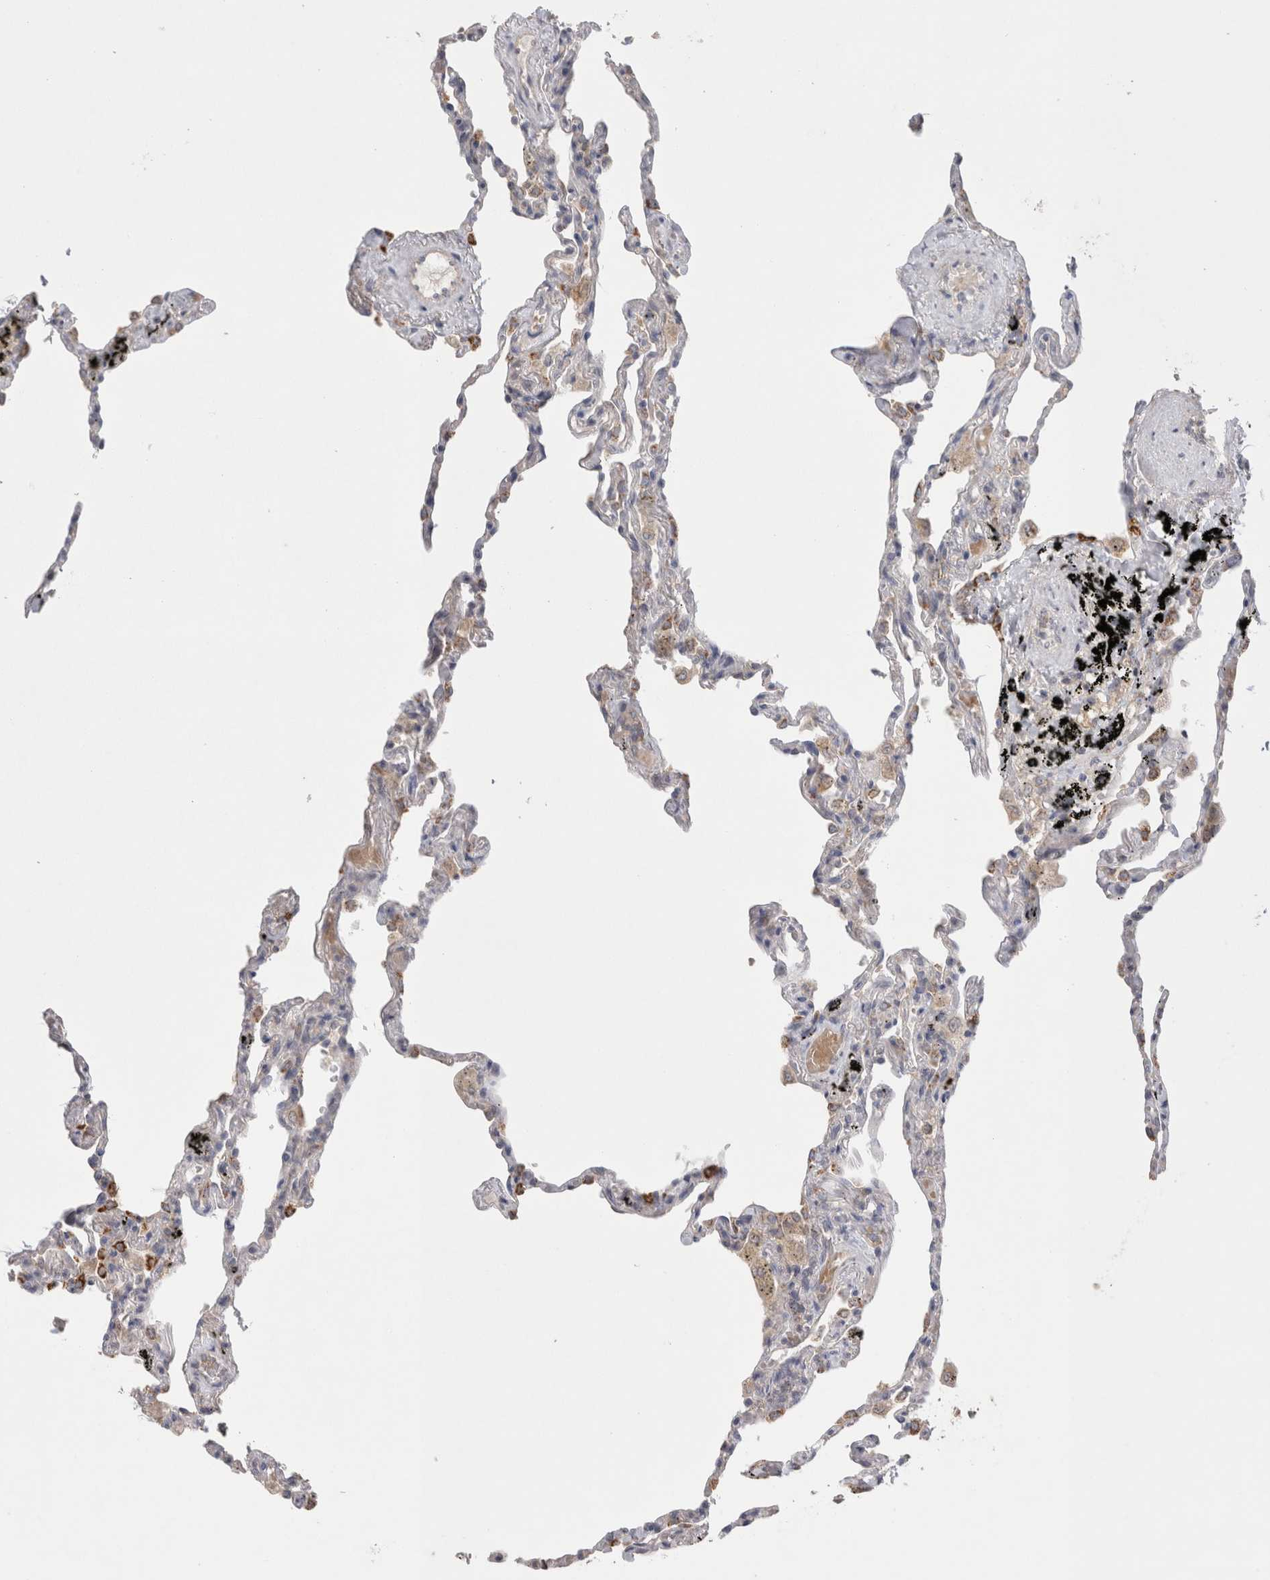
{"staining": {"intensity": "weak", "quantity": "<25%", "location": "cytoplasmic/membranous"}, "tissue": "lung", "cell_type": "Alveolar cells", "image_type": "normal", "snomed": [{"axis": "morphology", "description": "Normal tissue, NOS"}, {"axis": "topography", "description": "Lung"}], "caption": "Immunohistochemistry (IHC) photomicrograph of benign lung: lung stained with DAB reveals no significant protein expression in alveolar cells.", "gene": "NDOR1", "patient": {"sex": "male", "age": 59}}